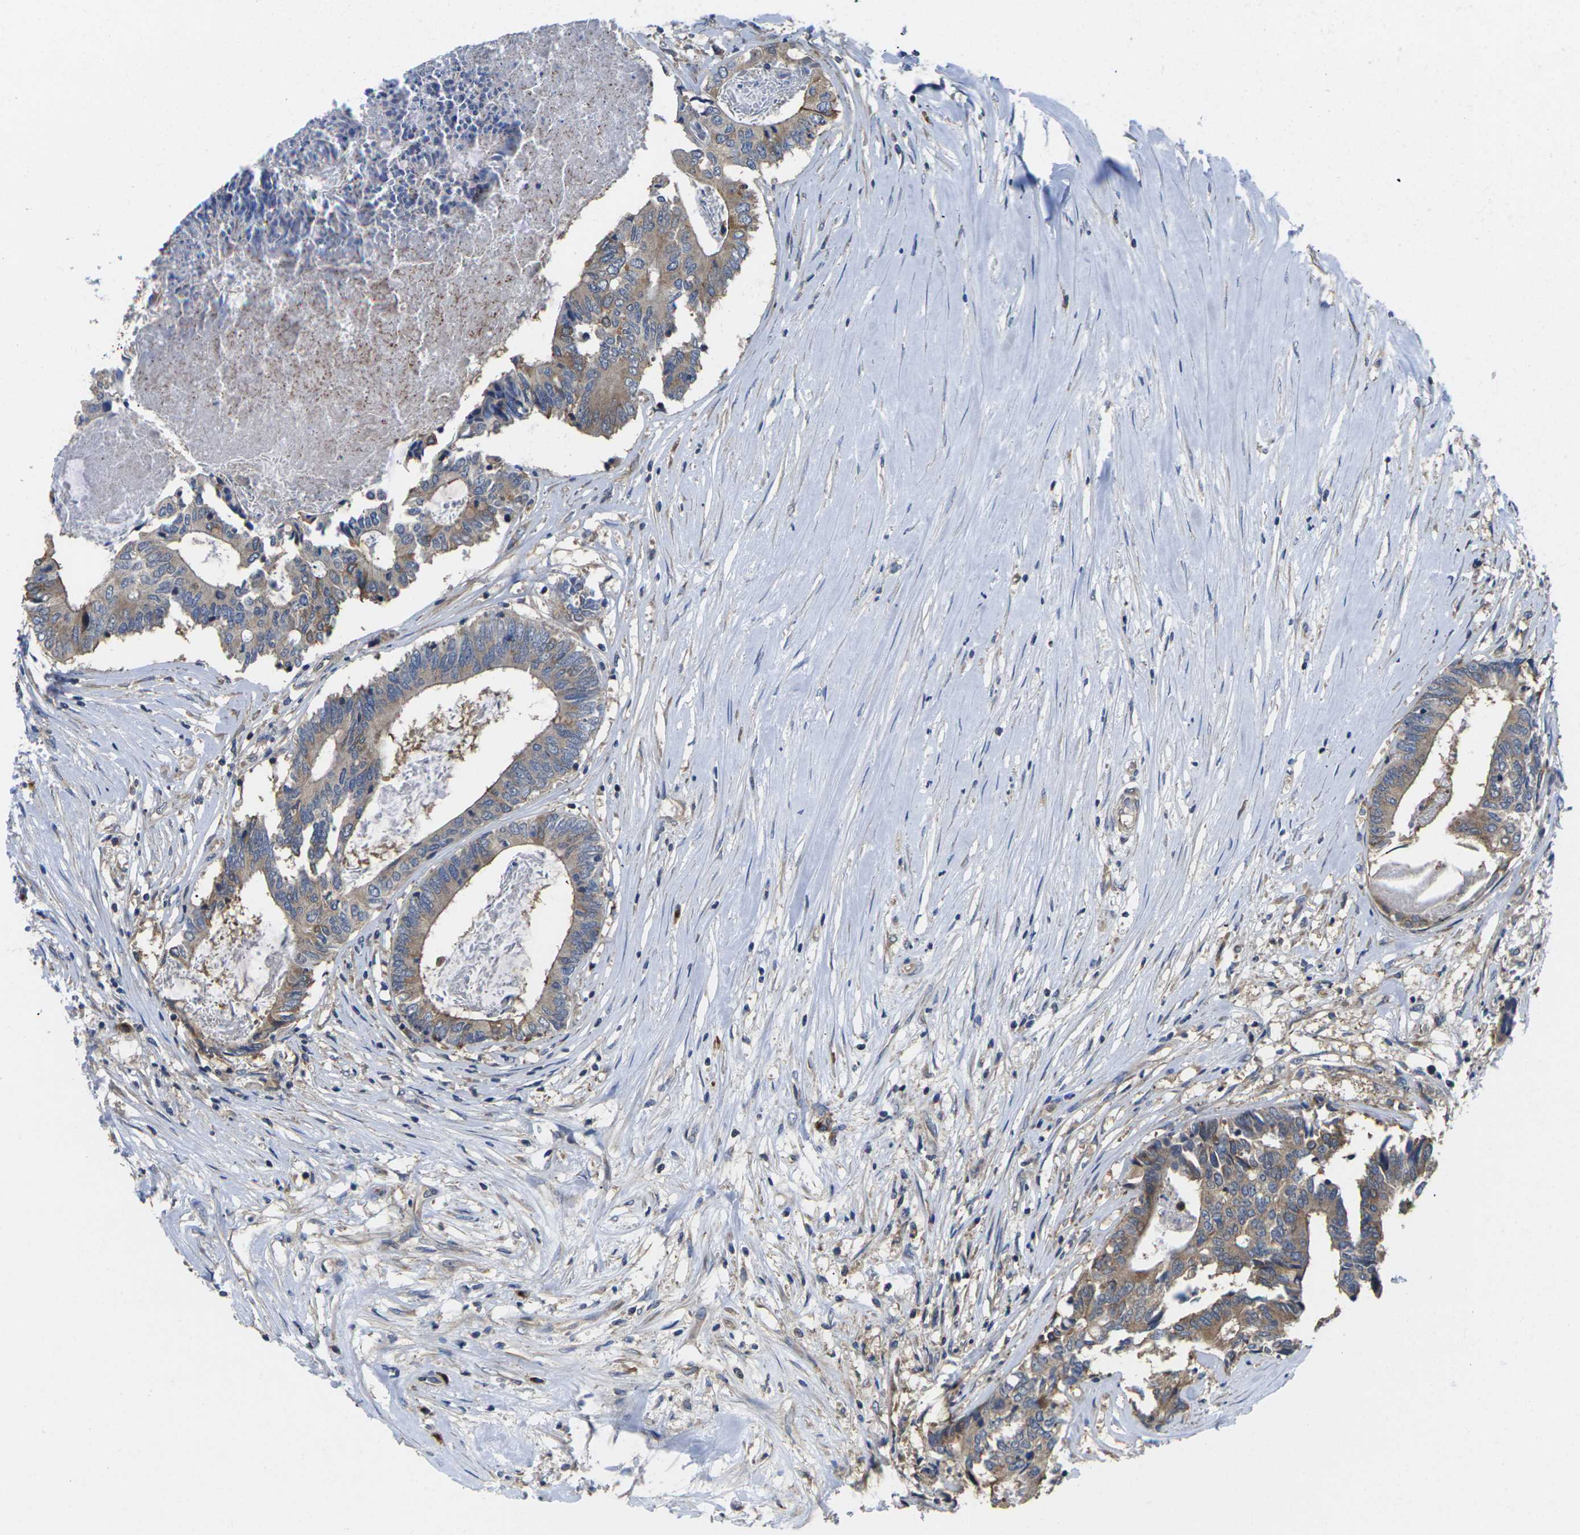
{"staining": {"intensity": "weak", "quantity": ">75%", "location": "cytoplasmic/membranous"}, "tissue": "colorectal cancer", "cell_type": "Tumor cells", "image_type": "cancer", "snomed": [{"axis": "morphology", "description": "Adenocarcinoma, NOS"}, {"axis": "topography", "description": "Rectum"}], "caption": "Approximately >75% of tumor cells in human adenocarcinoma (colorectal) exhibit weak cytoplasmic/membranous protein staining as visualized by brown immunohistochemical staining.", "gene": "TMCC2", "patient": {"sex": "male", "age": 63}}